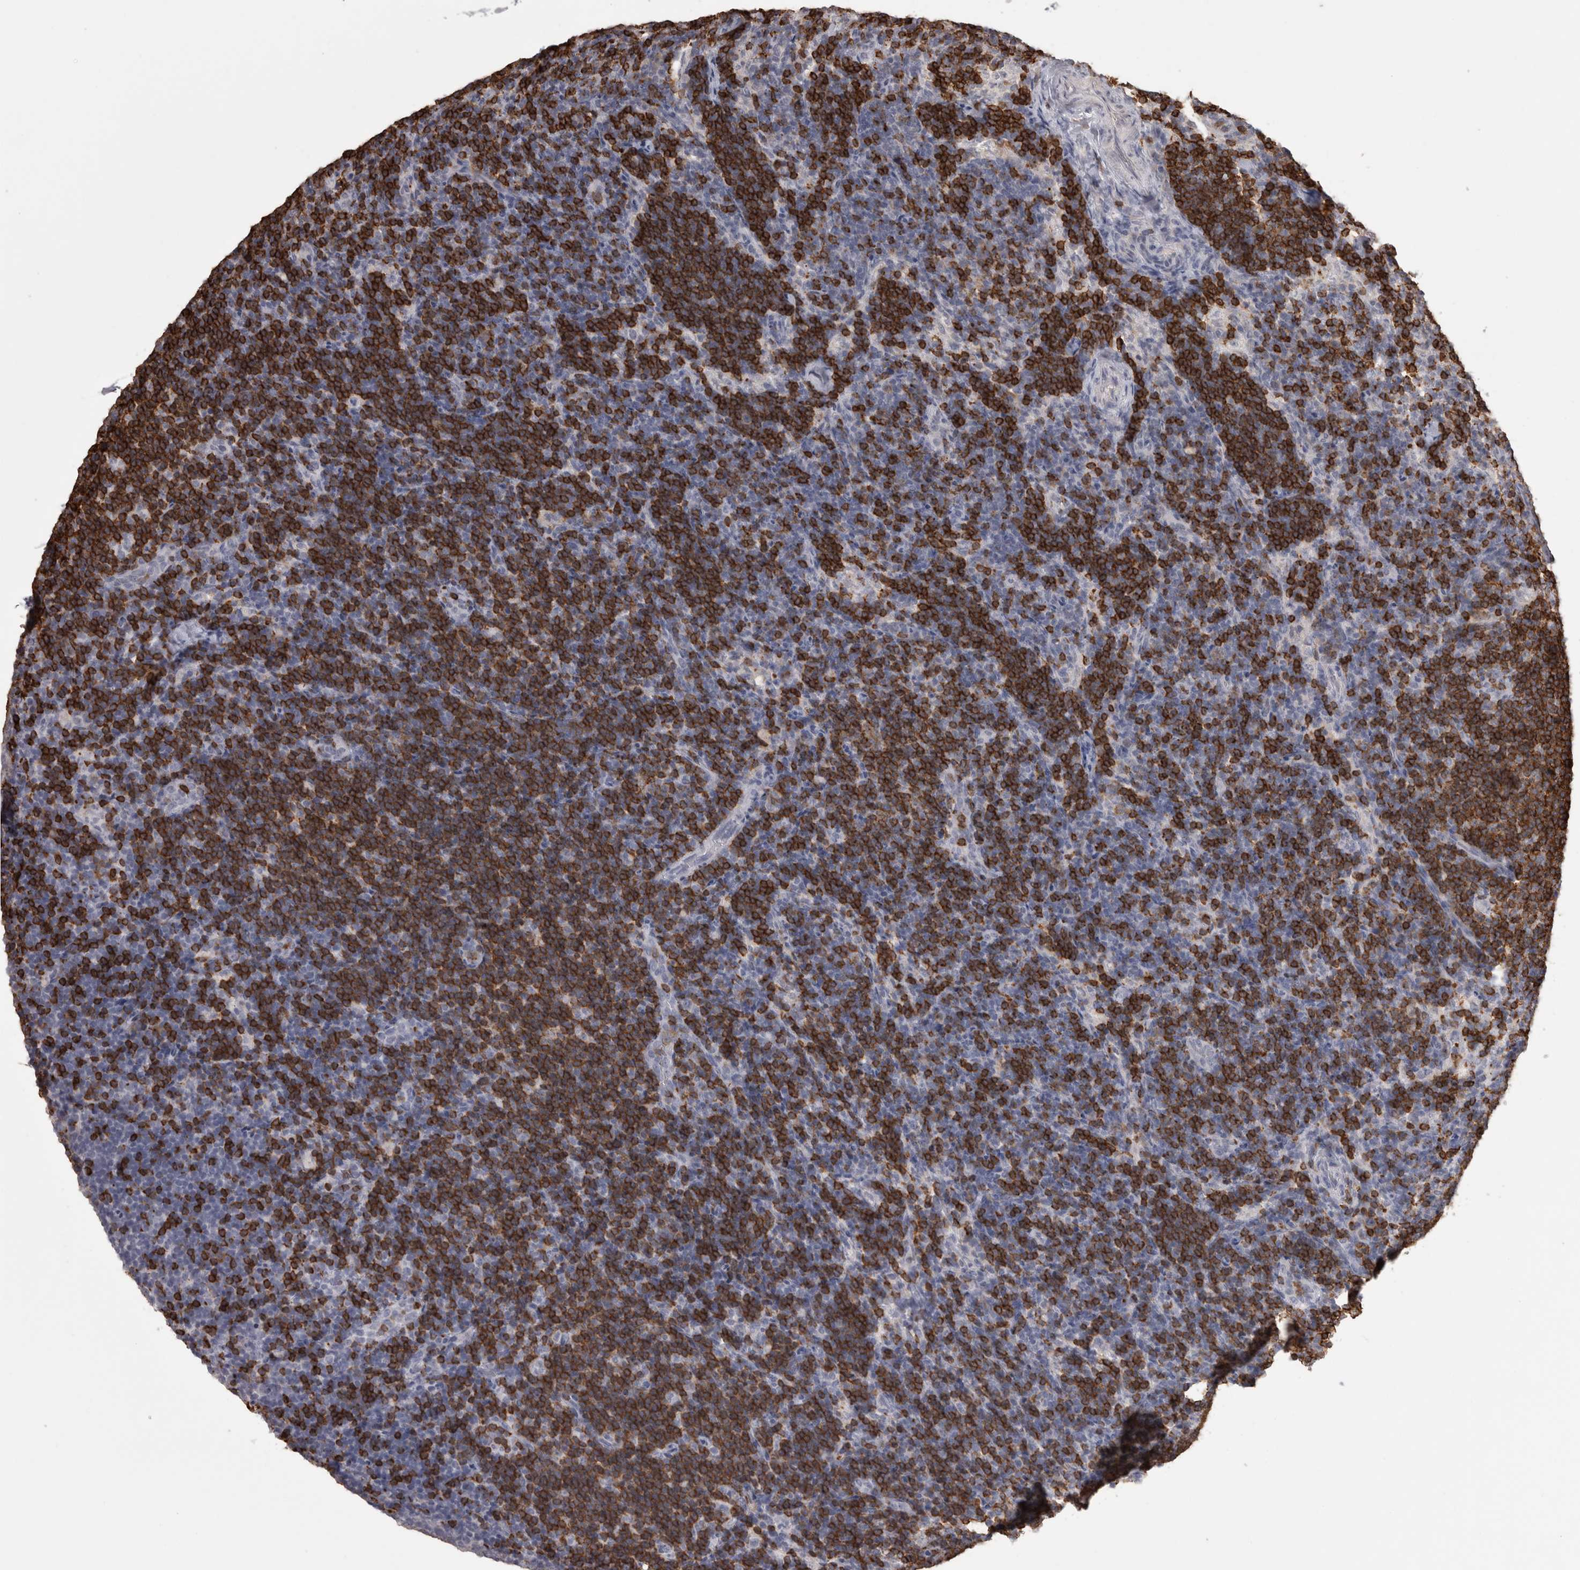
{"staining": {"intensity": "strong", "quantity": "<25%", "location": "cytoplasmic/membranous"}, "tissue": "lymph node", "cell_type": "Germinal center cells", "image_type": "normal", "snomed": [{"axis": "morphology", "description": "Normal tissue, NOS"}, {"axis": "topography", "description": "Lymph node"}], "caption": "Protein expression analysis of benign lymph node displays strong cytoplasmic/membranous positivity in about <25% of germinal center cells. The staining was performed using DAB to visualize the protein expression in brown, while the nuclei were stained in blue with hematoxylin (Magnification: 20x).", "gene": "SKAP1", "patient": {"sex": "female", "age": 22}}